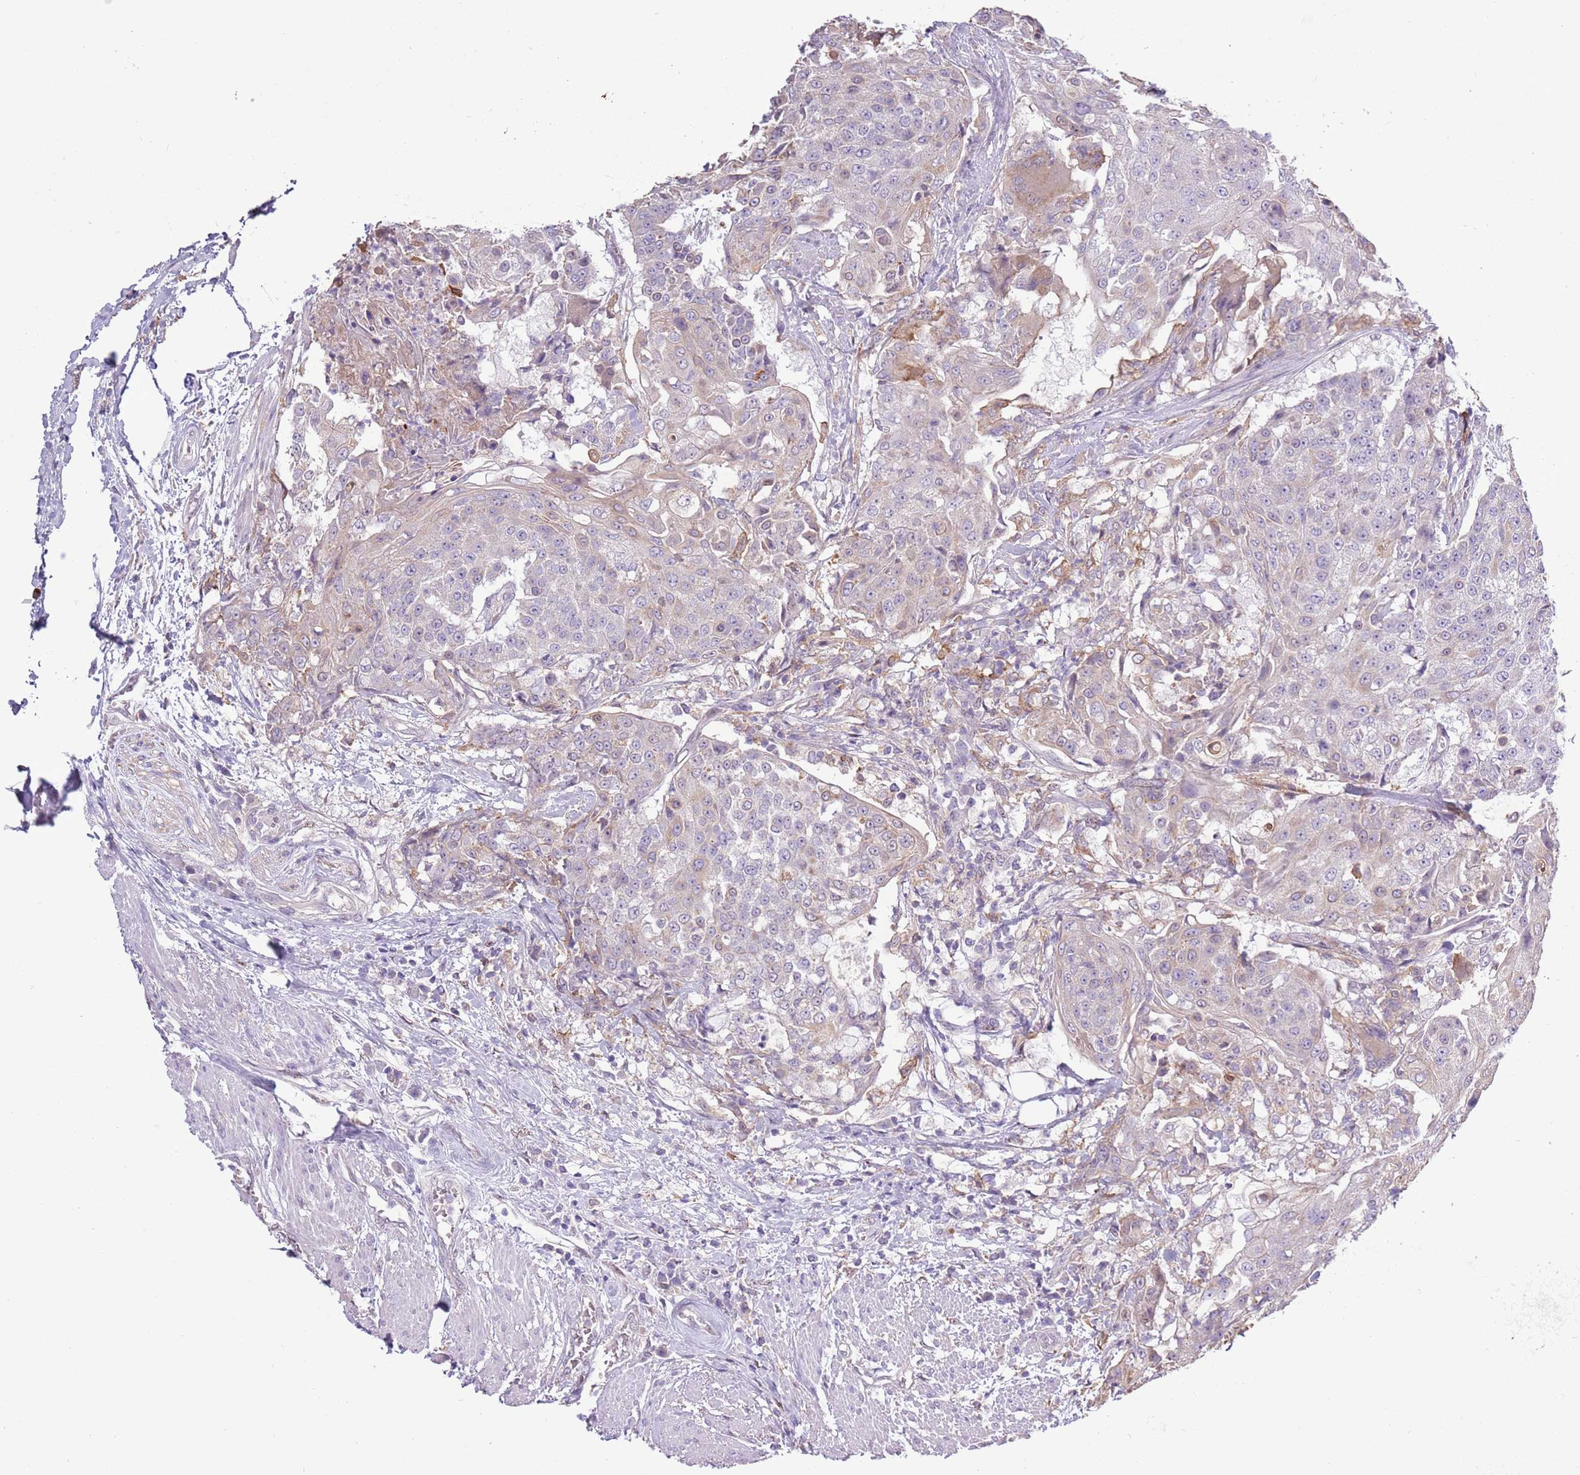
{"staining": {"intensity": "negative", "quantity": "none", "location": "none"}, "tissue": "urothelial cancer", "cell_type": "Tumor cells", "image_type": "cancer", "snomed": [{"axis": "morphology", "description": "Urothelial carcinoma, High grade"}, {"axis": "topography", "description": "Urinary bladder"}], "caption": "Tumor cells are negative for brown protein staining in high-grade urothelial carcinoma.", "gene": "CAPN9", "patient": {"sex": "female", "age": 63}}